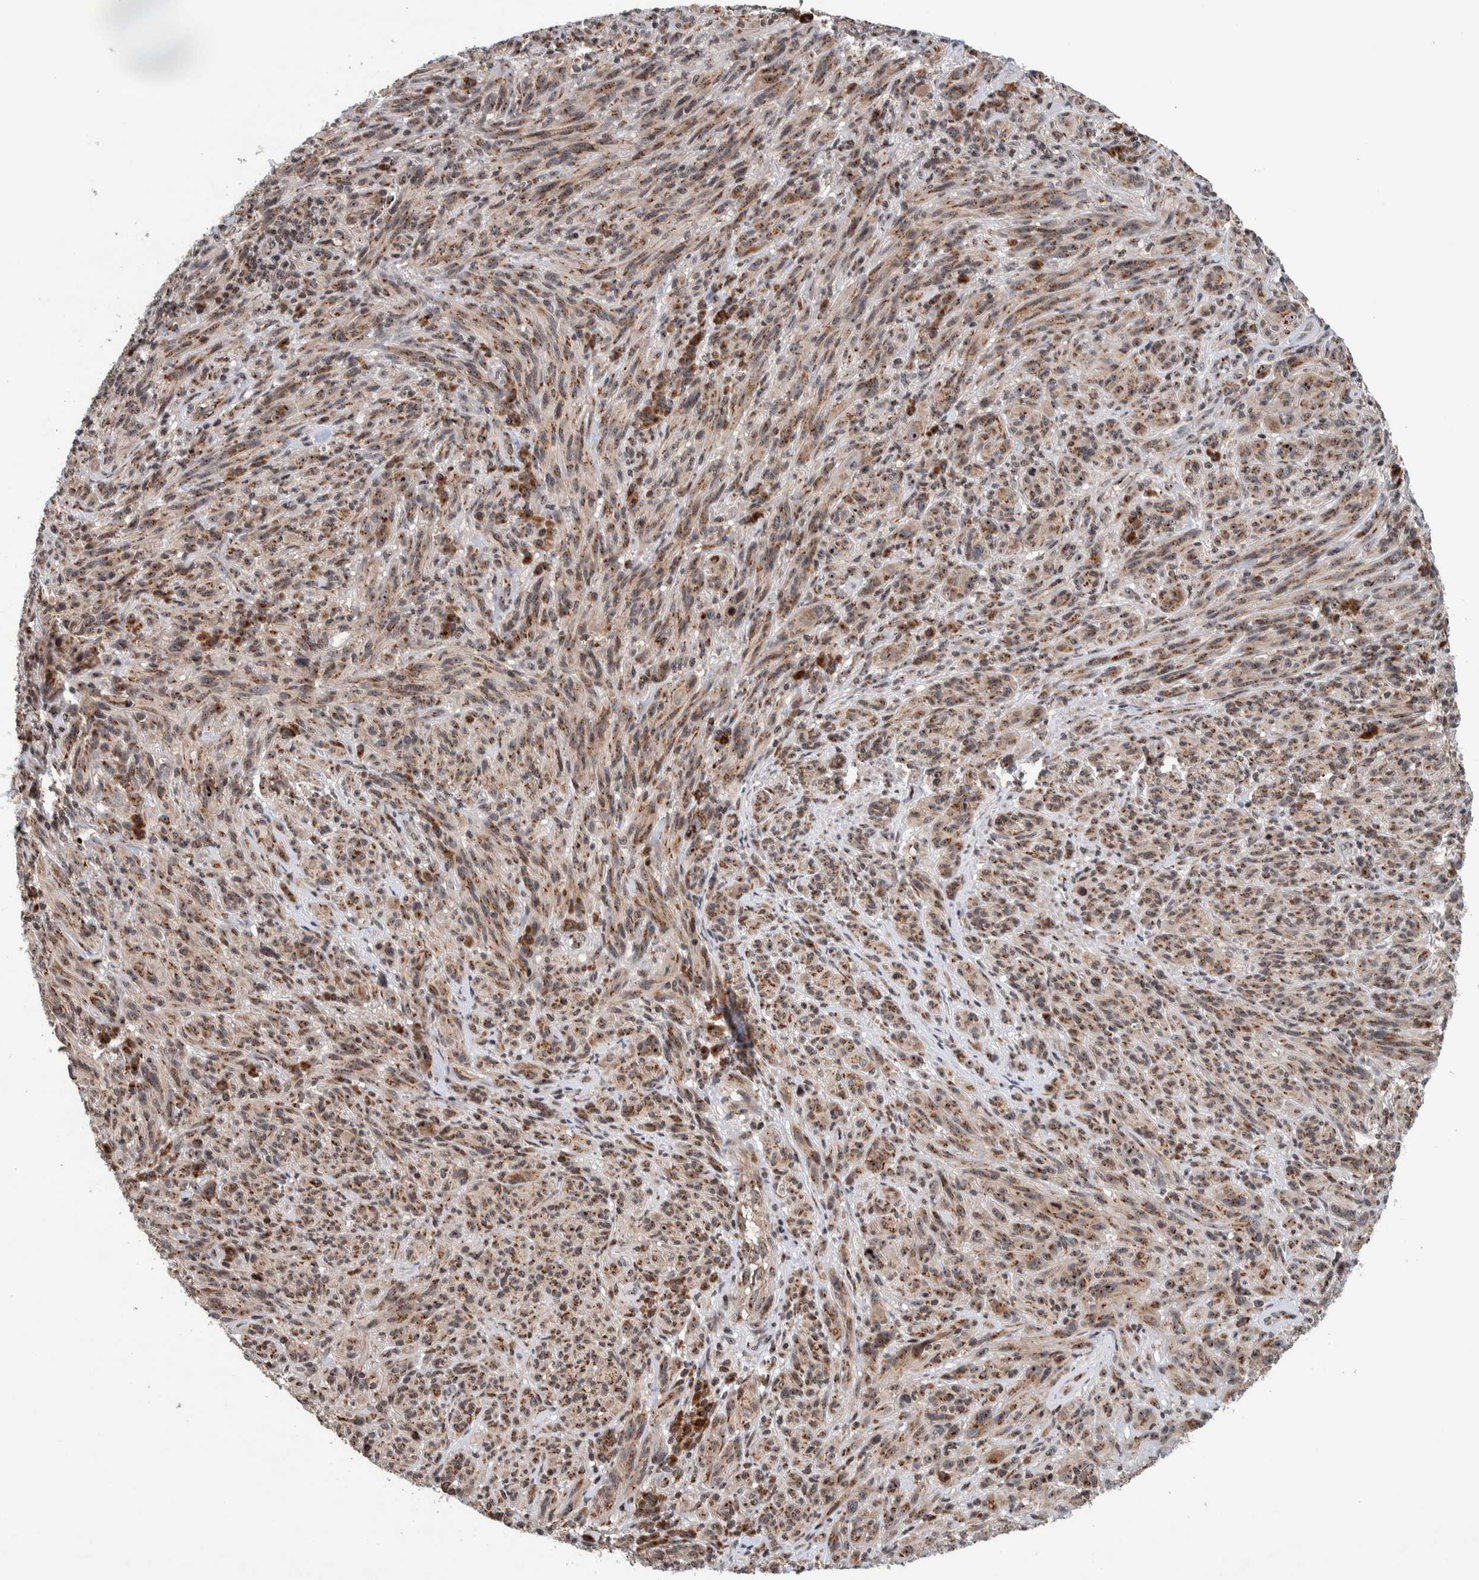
{"staining": {"intensity": "moderate", "quantity": ">75%", "location": "cytoplasmic/membranous,nuclear"}, "tissue": "melanoma", "cell_type": "Tumor cells", "image_type": "cancer", "snomed": [{"axis": "morphology", "description": "Malignant melanoma, NOS"}, {"axis": "topography", "description": "Skin of head"}], "caption": "The immunohistochemical stain shows moderate cytoplasmic/membranous and nuclear positivity in tumor cells of melanoma tissue.", "gene": "CCDC182", "patient": {"sex": "male", "age": 96}}